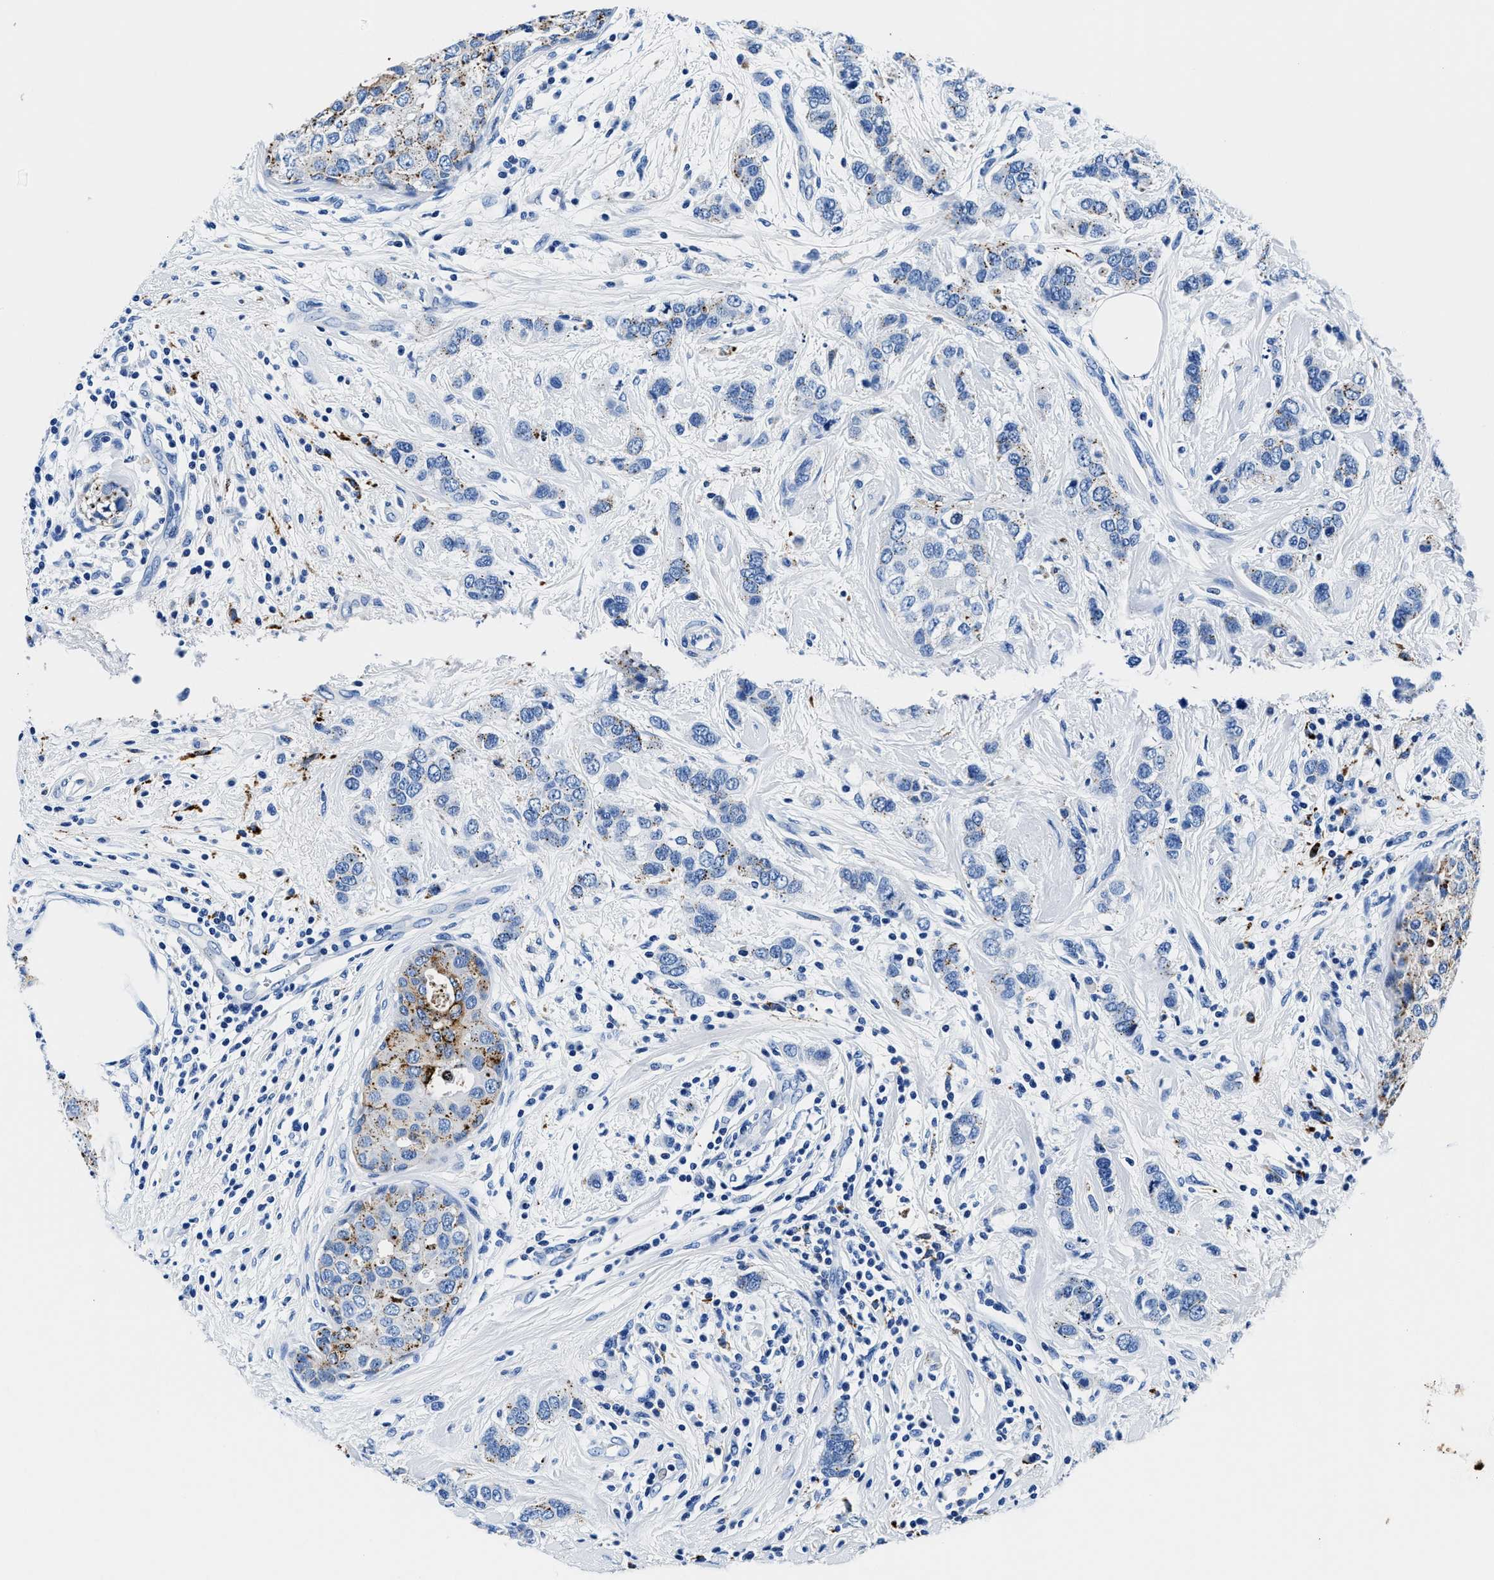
{"staining": {"intensity": "moderate", "quantity": "<25%", "location": "cytoplasmic/membranous"}, "tissue": "breast cancer", "cell_type": "Tumor cells", "image_type": "cancer", "snomed": [{"axis": "morphology", "description": "Duct carcinoma"}, {"axis": "topography", "description": "Breast"}], "caption": "Immunohistochemistry (IHC) micrograph of breast infiltrating ductal carcinoma stained for a protein (brown), which shows low levels of moderate cytoplasmic/membranous positivity in about <25% of tumor cells.", "gene": "OR14K1", "patient": {"sex": "female", "age": 50}}